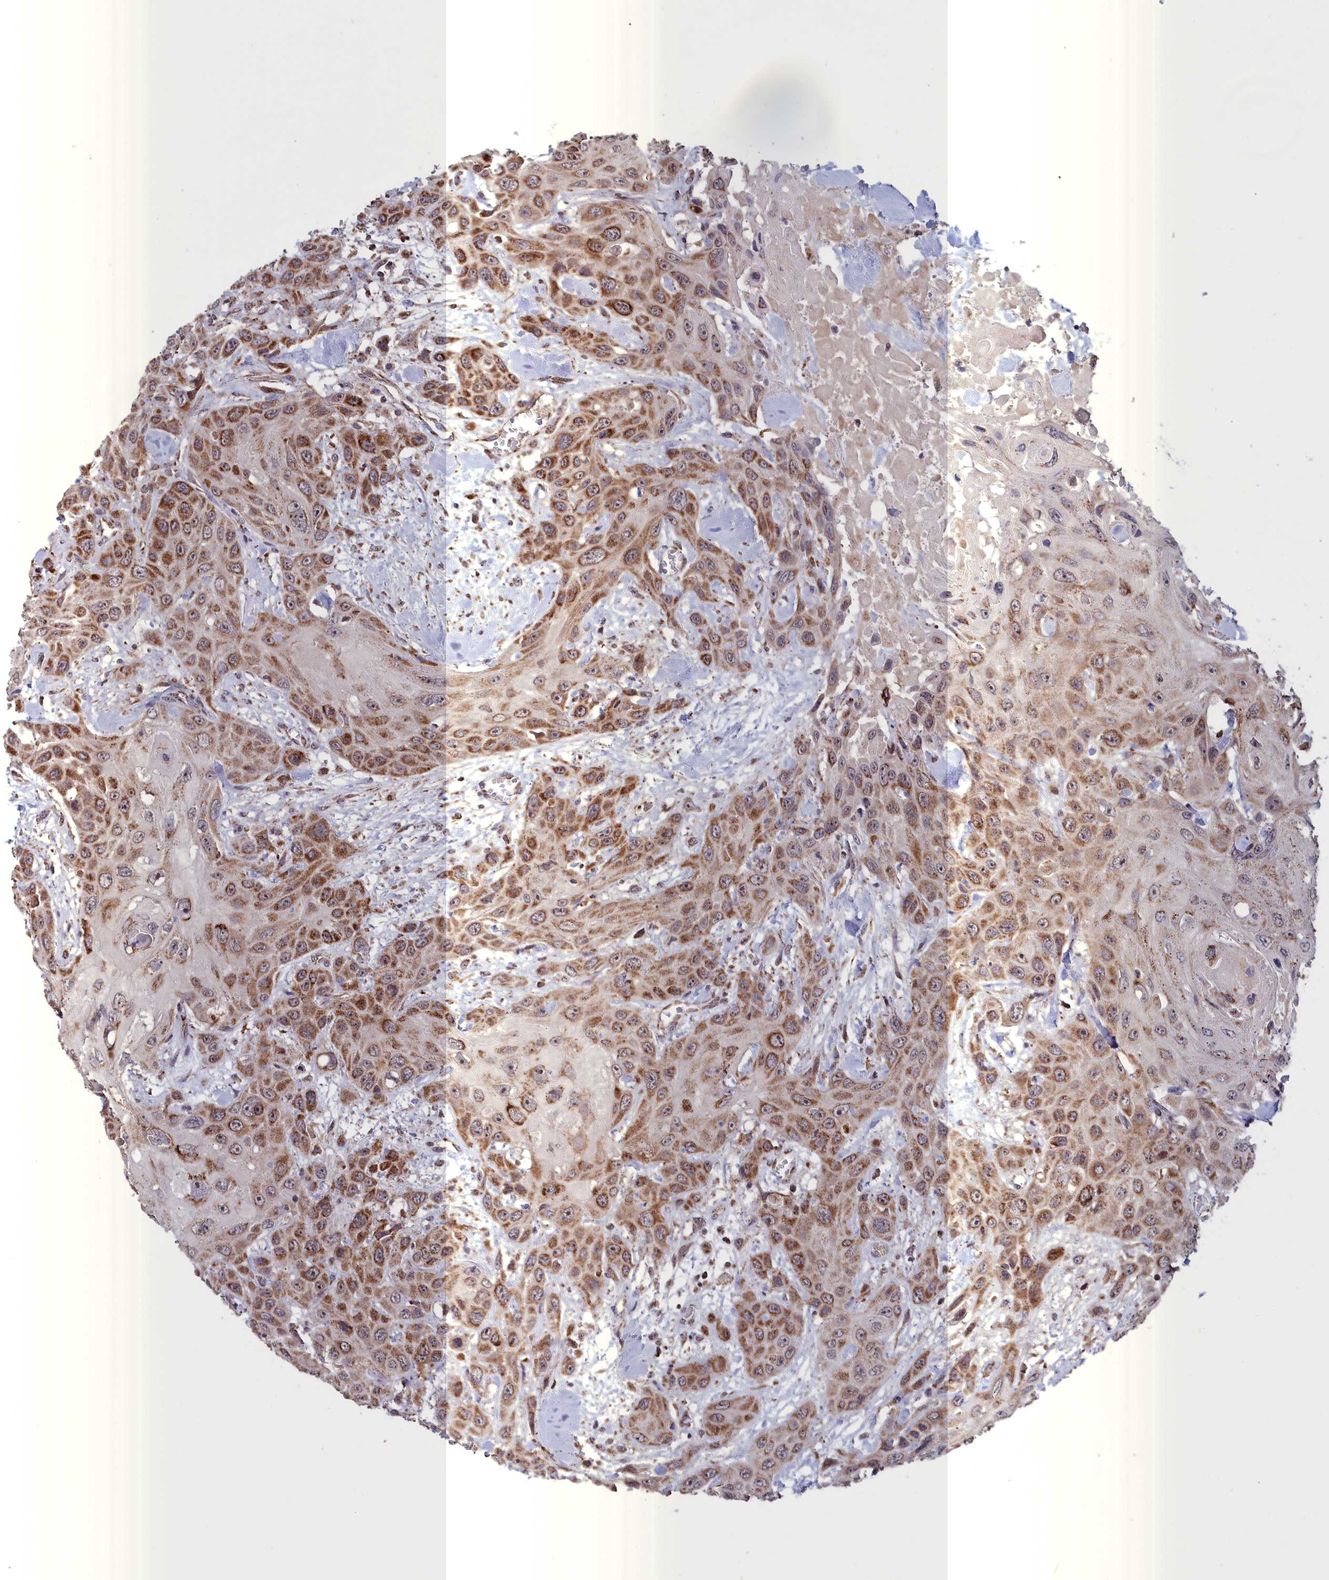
{"staining": {"intensity": "moderate", "quantity": ">75%", "location": "cytoplasmic/membranous"}, "tissue": "head and neck cancer", "cell_type": "Tumor cells", "image_type": "cancer", "snomed": [{"axis": "morphology", "description": "Squamous cell carcinoma, NOS"}, {"axis": "topography", "description": "Head-Neck"}], "caption": "Head and neck cancer stained for a protein (brown) reveals moderate cytoplasmic/membranous positive positivity in approximately >75% of tumor cells.", "gene": "TIMM44", "patient": {"sex": "male", "age": 81}}